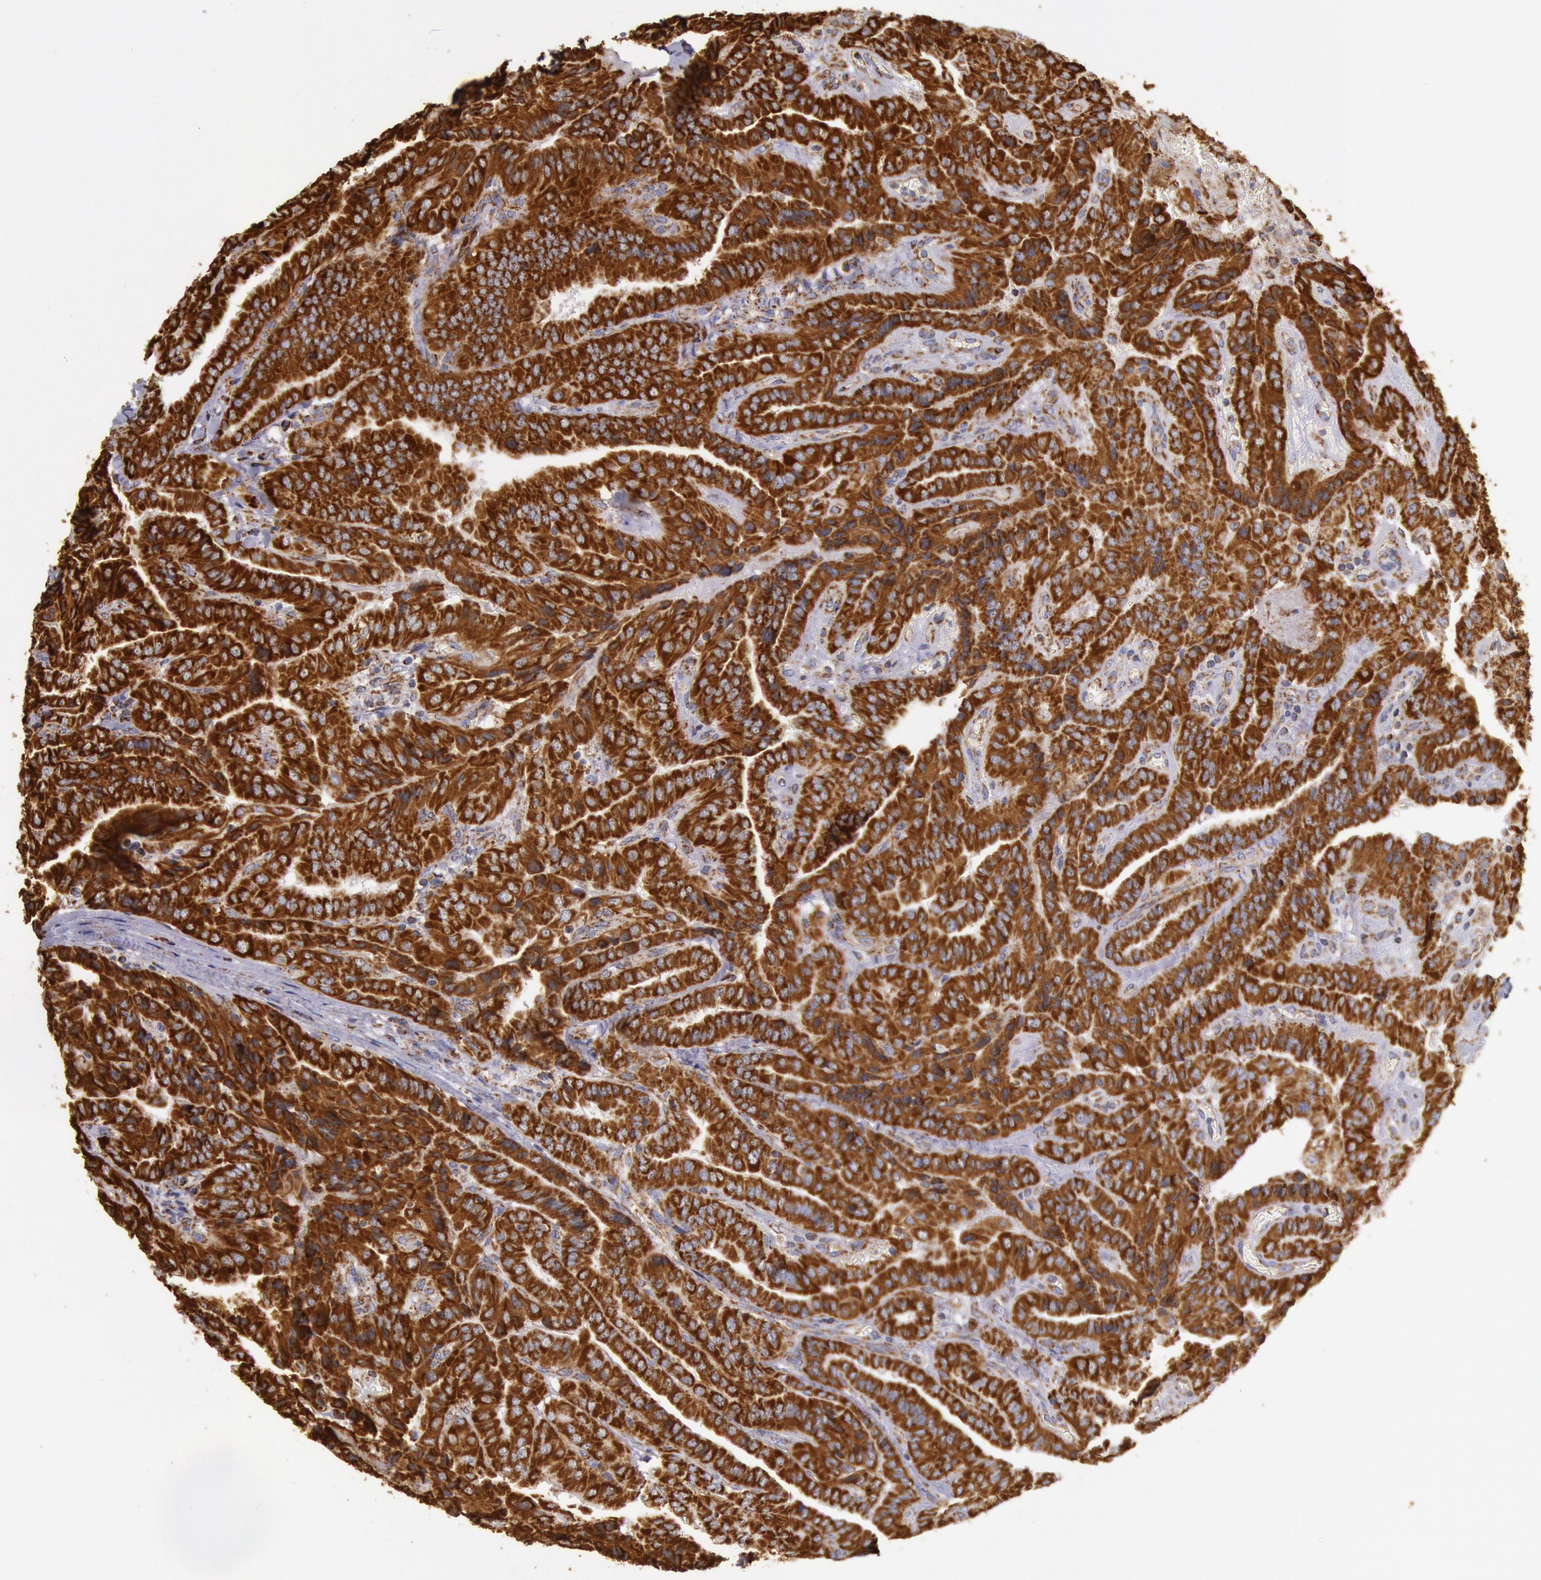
{"staining": {"intensity": "strong", "quantity": ">75%", "location": "cytoplasmic/membranous"}, "tissue": "thyroid cancer", "cell_type": "Tumor cells", "image_type": "cancer", "snomed": [{"axis": "morphology", "description": "Papillary adenocarcinoma, NOS"}, {"axis": "topography", "description": "Thyroid gland"}], "caption": "Immunohistochemistry micrograph of neoplastic tissue: human thyroid cancer (papillary adenocarcinoma) stained using IHC displays high levels of strong protein expression localized specifically in the cytoplasmic/membranous of tumor cells, appearing as a cytoplasmic/membranous brown color.", "gene": "CYC1", "patient": {"sex": "female", "age": 71}}